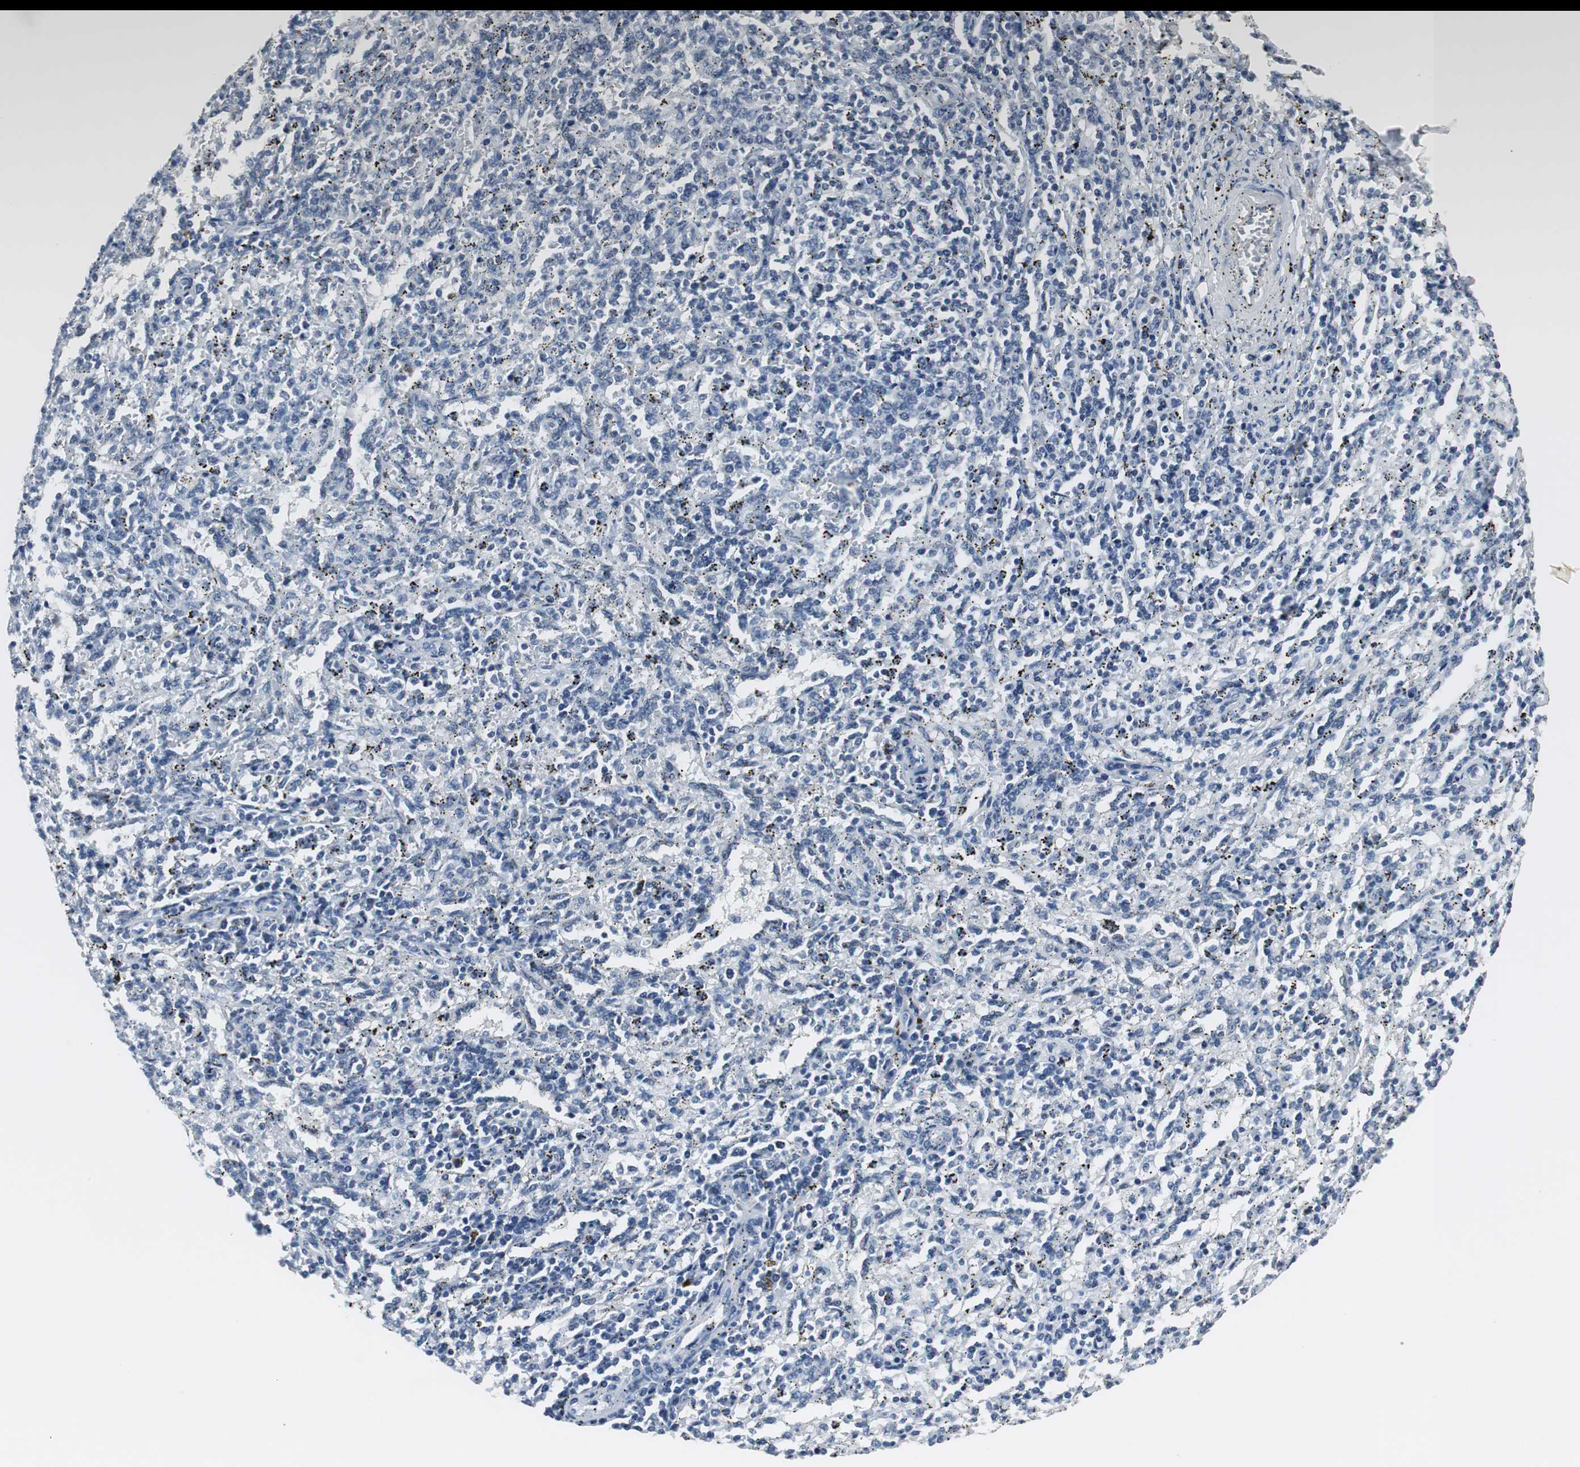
{"staining": {"intensity": "negative", "quantity": "none", "location": "none"}, "tissue": "spleen", "cell_type": "Cells in red pulp", "image_type": "normal", "snomed": [{"axis": "morphology", "description": "Normal tissue, NOS"}, {"axis": "topography", "description": "Spleen"}], "caption": "High power microscopy micrograph of an immunohistochemistry image of normal spleen, revealing no significant positivity in cells in red pulp. (DAB immunohistochemistry with hematoxylin counter stain).", "gene": "ELK1", "patient": {"sex": "female", "age": 10}}